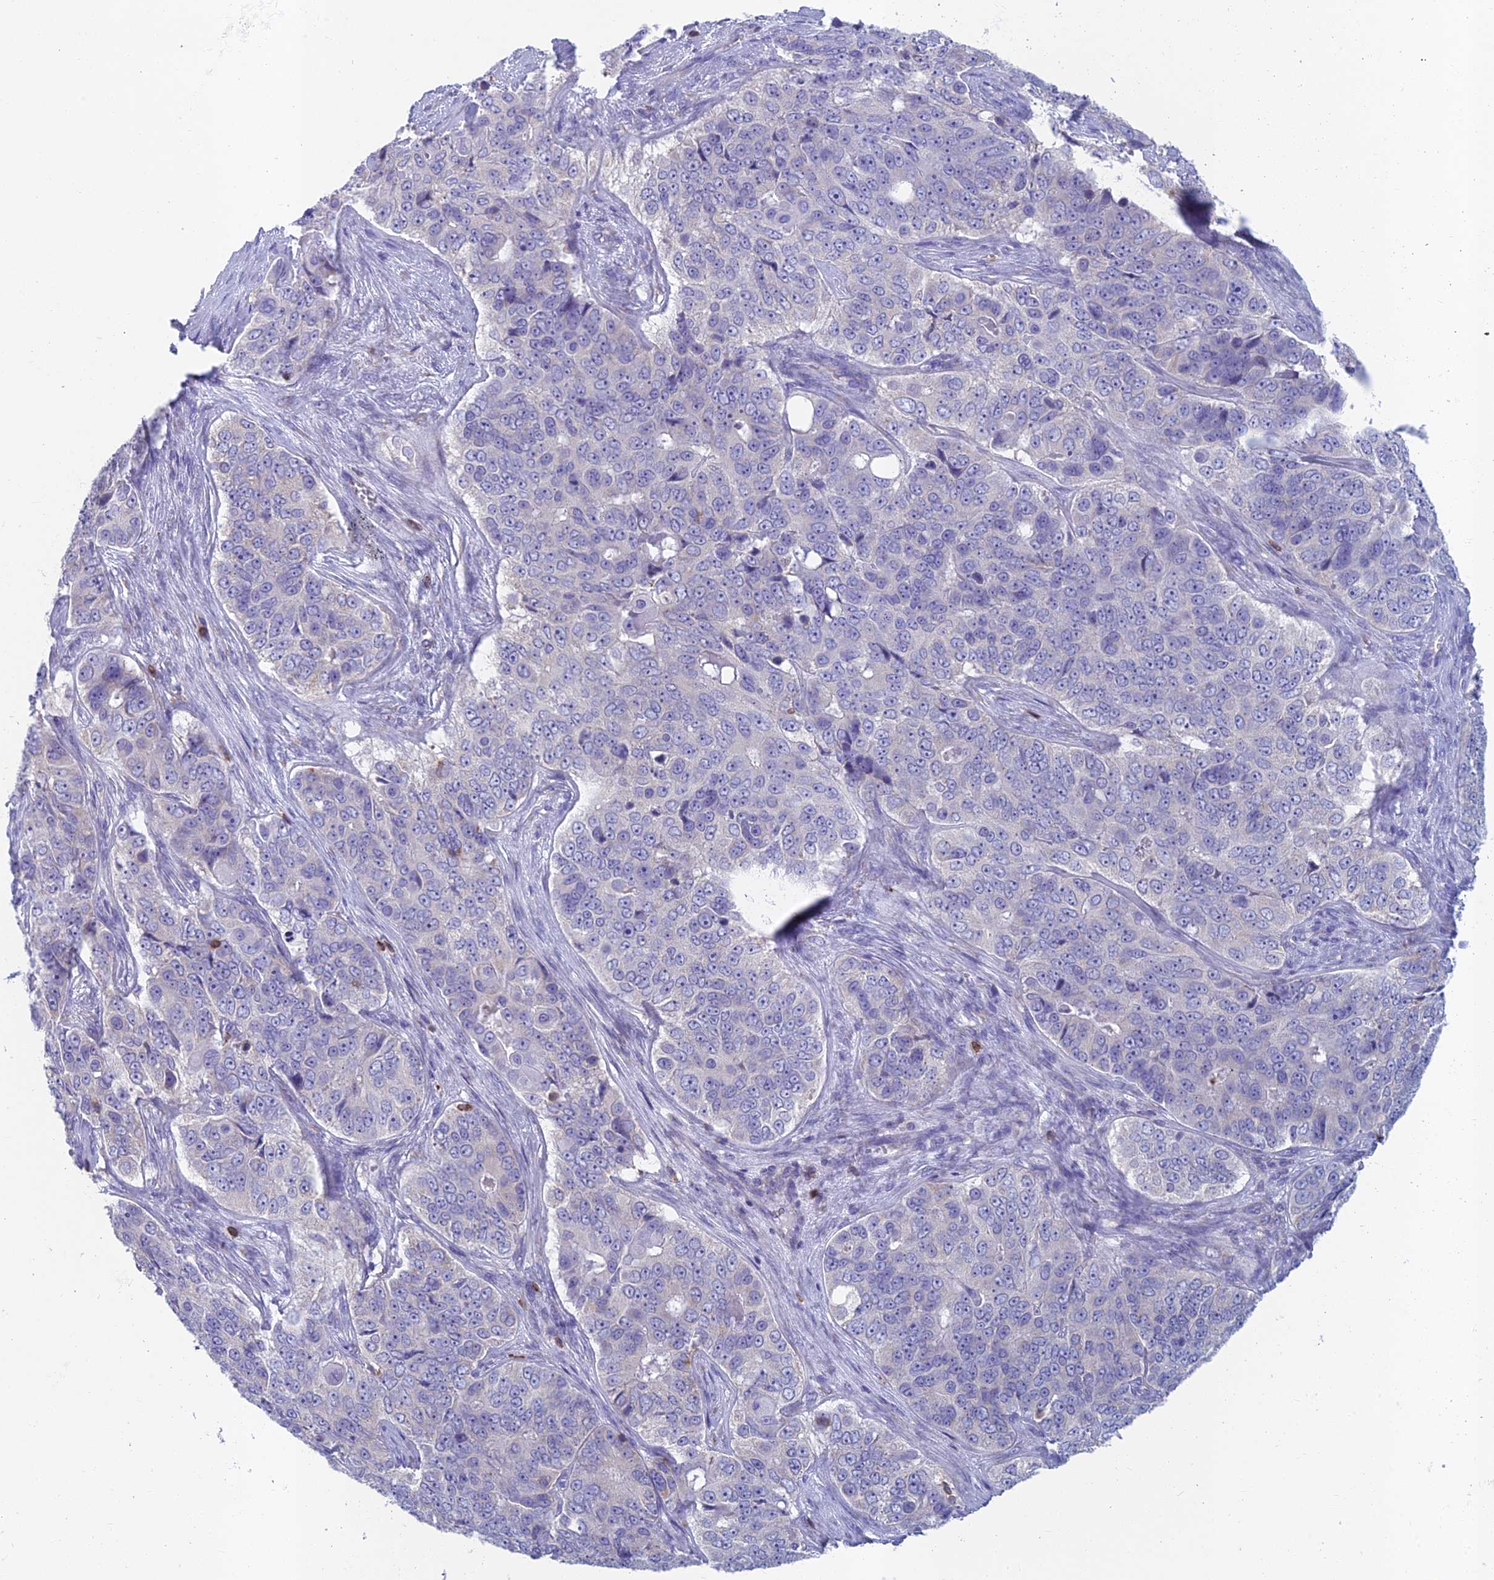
{"staining": {"intensity": "negative", "quantity": "none", "location": "none"}, "tissue": "ovarian cancer", "cell_type": "Tumor cells", "image_type": "cancer", "snomed": [{"axis": "morphology", "description": "Carcinoma, endometroid"}, {"axis": "topography", "description": "Ovary"}], "caption": "The IHC photomicrograph has no significant positivity in tumor cells of ovarian endometroid carcinoma tissue. Brightfield microscopy of immunohistochemistry stained with DAB (brown) and hematoxylin (blue), captured at high magnification.", "gene": "ABI3BP", "patient": {"sex": "female", "age": 51}}